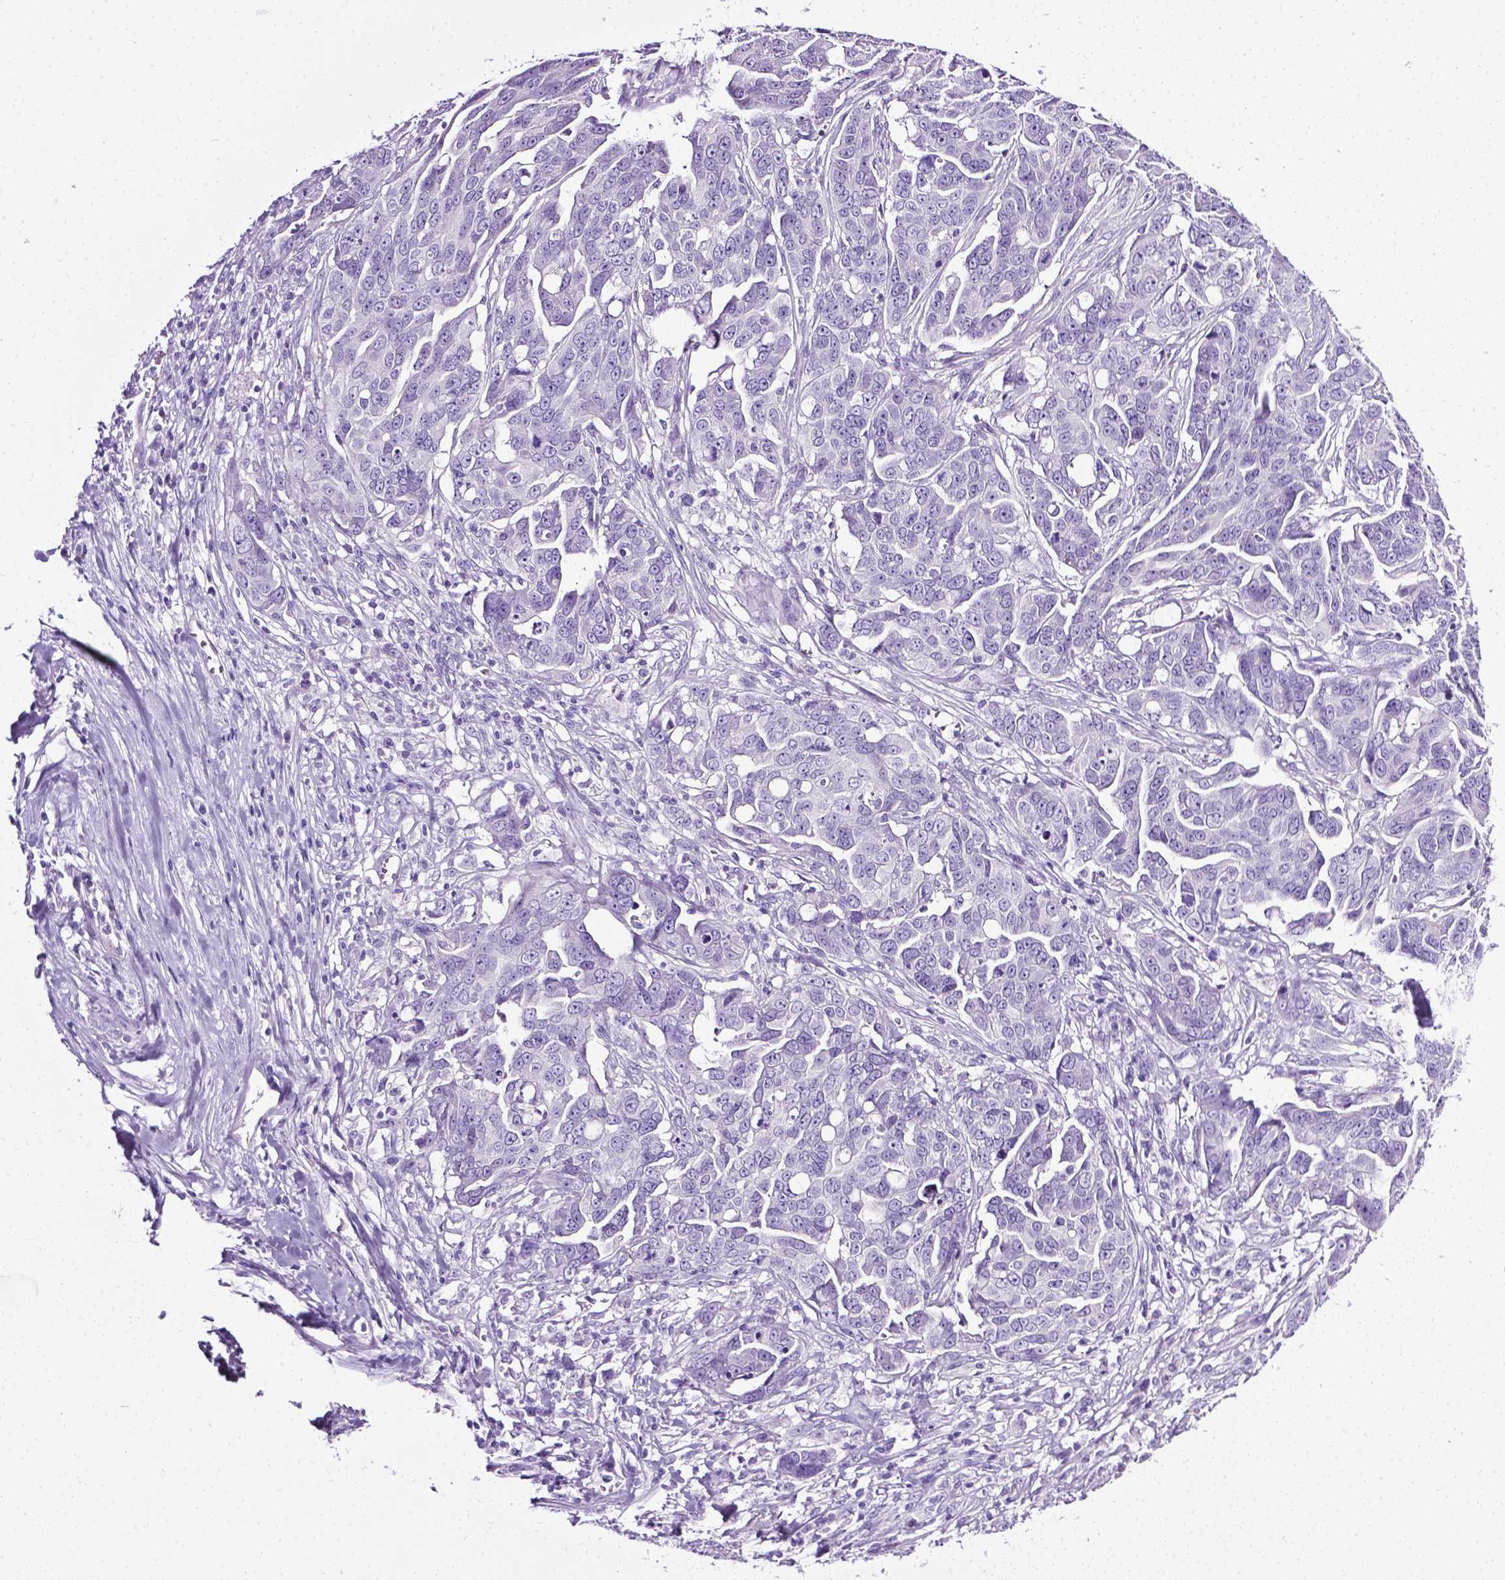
{"staining": {"intensity": "negative", "quantity": "none", "location": "none"}, "tissue": "ovarian cancer", "cell_type": "Tumor cells", "image_type": "cancer", "snomed": [{"axis": "morphology", "description": "Carcinoma, endometroid"}, {"axis": "topography", "description": "Ovary"}], "caption": "DAB immunohistochemical staining of ovarian endometroid carcinoma reveals no significant positivity in tumor cells.", "gene": "LELP1", "patient": {"sex": "female", "age": 78}}